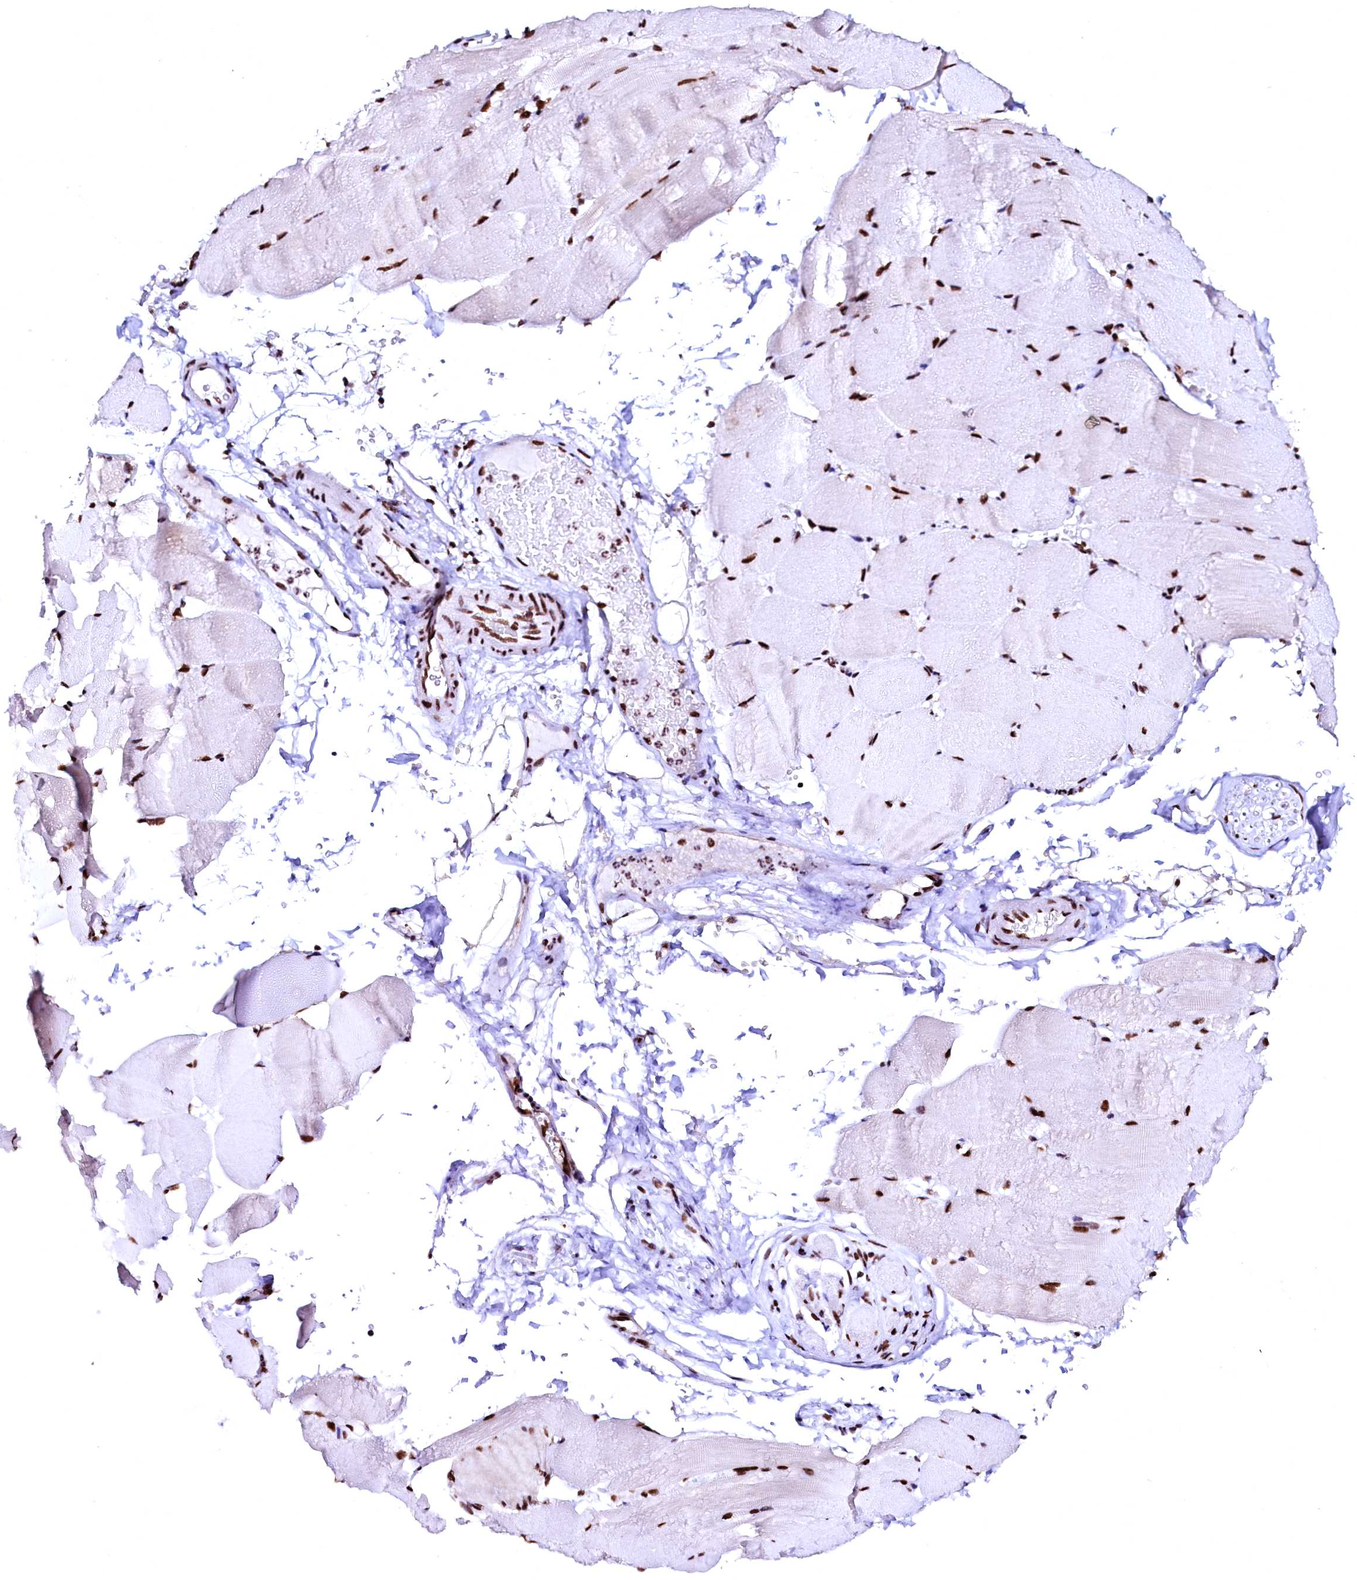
{"staining": {"intensity": "strong", "quantity": ">75%", "location": "nuclear"}, "tissue": "skeletal muscle", "cell_type": "Myocytes", "image_type": "normal", "snomed": [{"axis": "morphology", "description": "Normal tissue, NOS"}, {"axis": "topography", "description": "Skeletal muscle"}, {"axis": "topography", "description": "Parathyroid gland"}], "caption": "A histopathology image of skeletal muscle stained for a protein displays strong nuclear brown staining in myocytes. The protein is stained brown, and the nuclei are stained in blue (DAB IHC with brightfield microscopy, high magnification).", "gene": "CPSF6", "patient": {"sex": "female", "age": 37}}